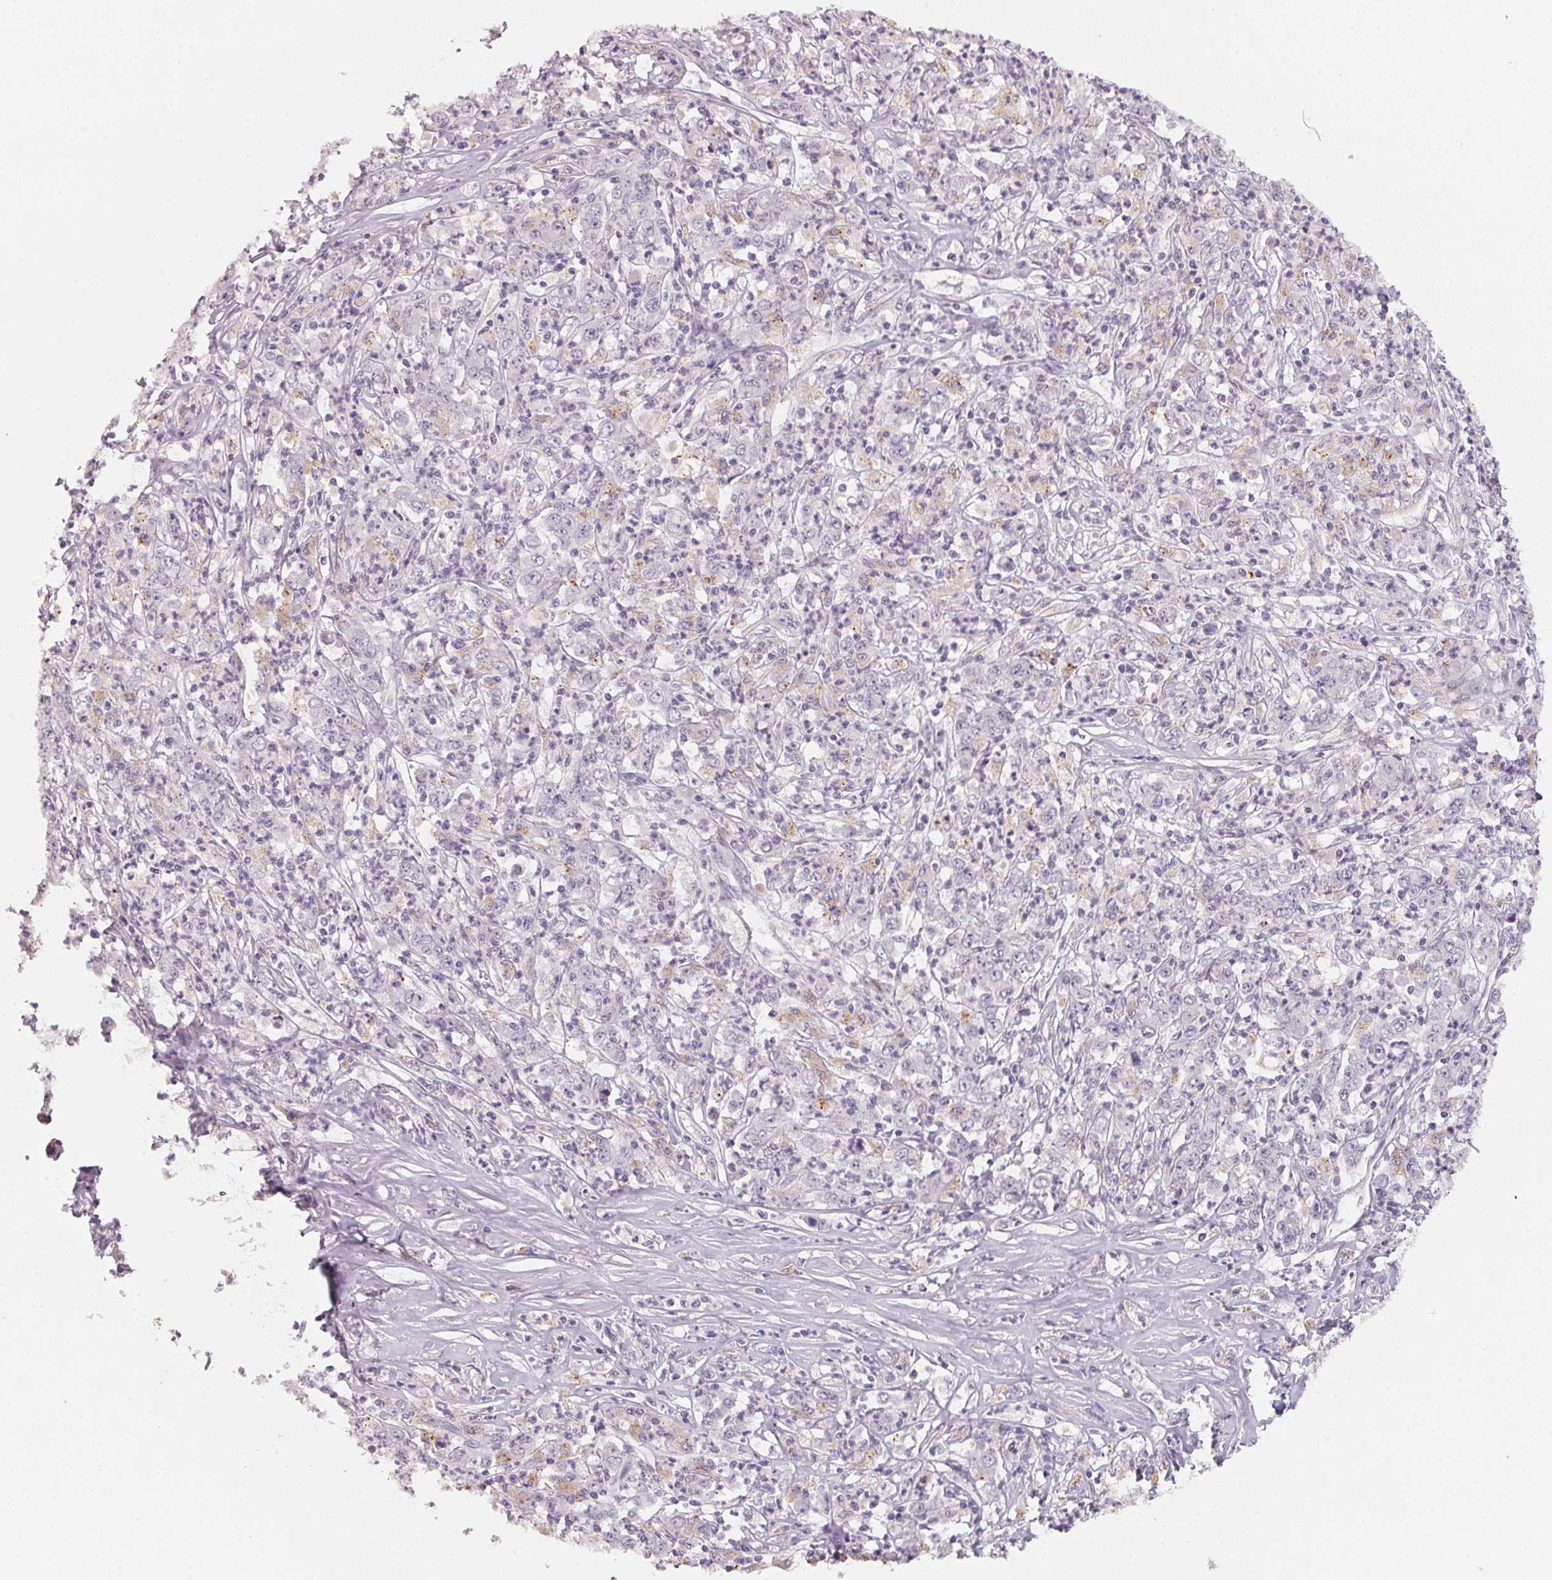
{"staining": {"intensity": "negative", "quantity": "none", "location": "none"}, "tissue": "stomach cancer", "cell_type": "Tumor cells", "image_type": "cancer", "snomed": [{"axis": "morphology", "description": "Adenocarcinoma, NOS"}, {"axis": "topography", "description": "Stomach, lower"}], "caption": "Stomach adenocarcinoma was stained to show a protein in brown. There is no significant expression in tumor cells. The staining was performed using DAB (3,3'-diaminobenzidine) to visualize the protein expression in brown, while the nuclei were stained in blue with hematoxylin (Magnification: 20x).", "gene": "TREH", "patient": {"sex": "female", "age": 71}}